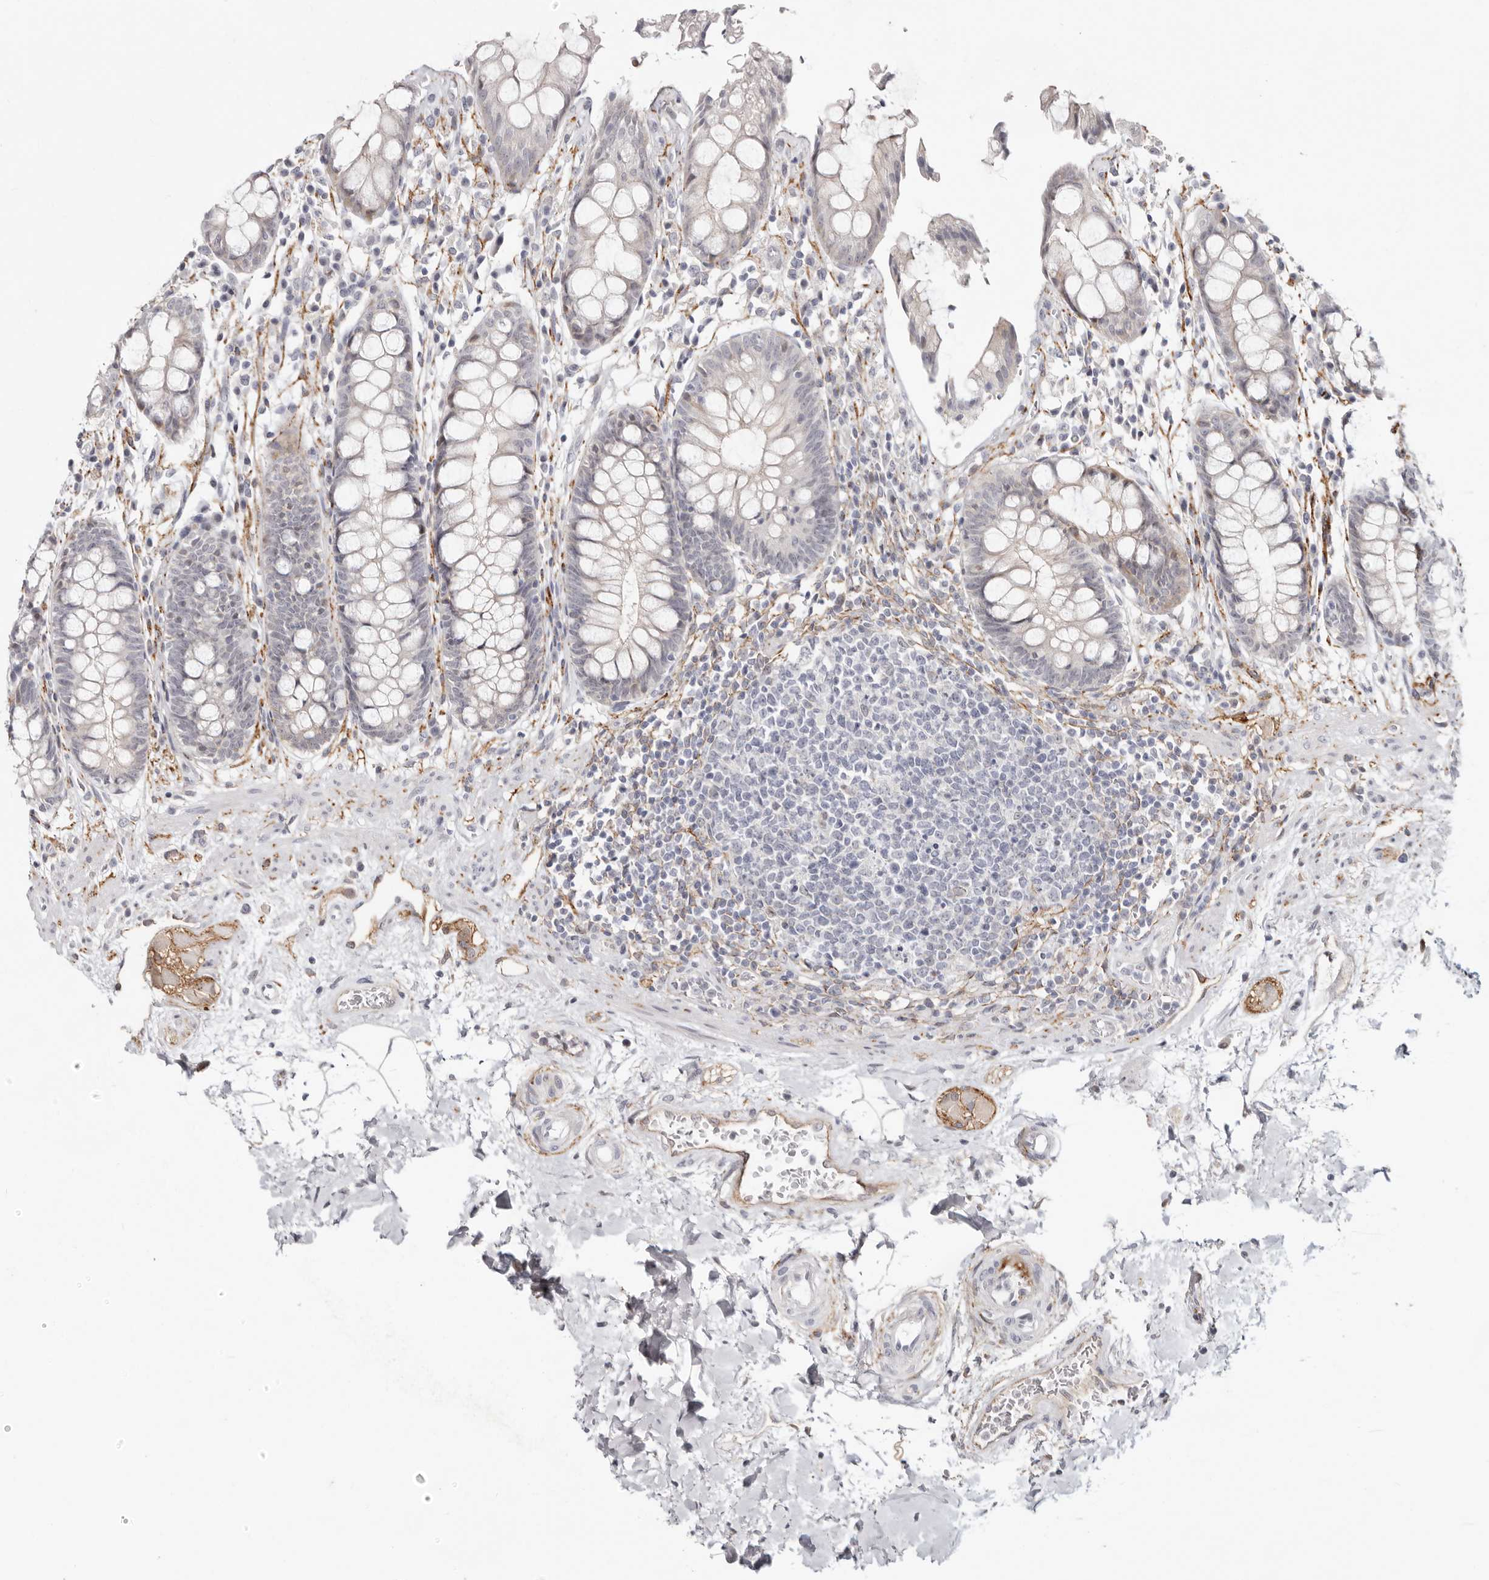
{"staining": {"intensity": "weak", "quantity": "<25%", "location": "cytoplasmic/membranous"}, "tissue": "rectum", "cell_type": "Glandular cells", "image_type": "normal", "snomed": [{"axis": "morphology", "description": "Normal tissue, NOS"}, {"axis": "topography", "description": "Rectum"}], "caption": "Immunohistochemistry (IHC) of unremarkable rectum shows no staining in glandular cells. (IHC, brightfield microscopy, high magnification).", "gene": "SZT2", "patient": {"sex": "male", "age": 64}}